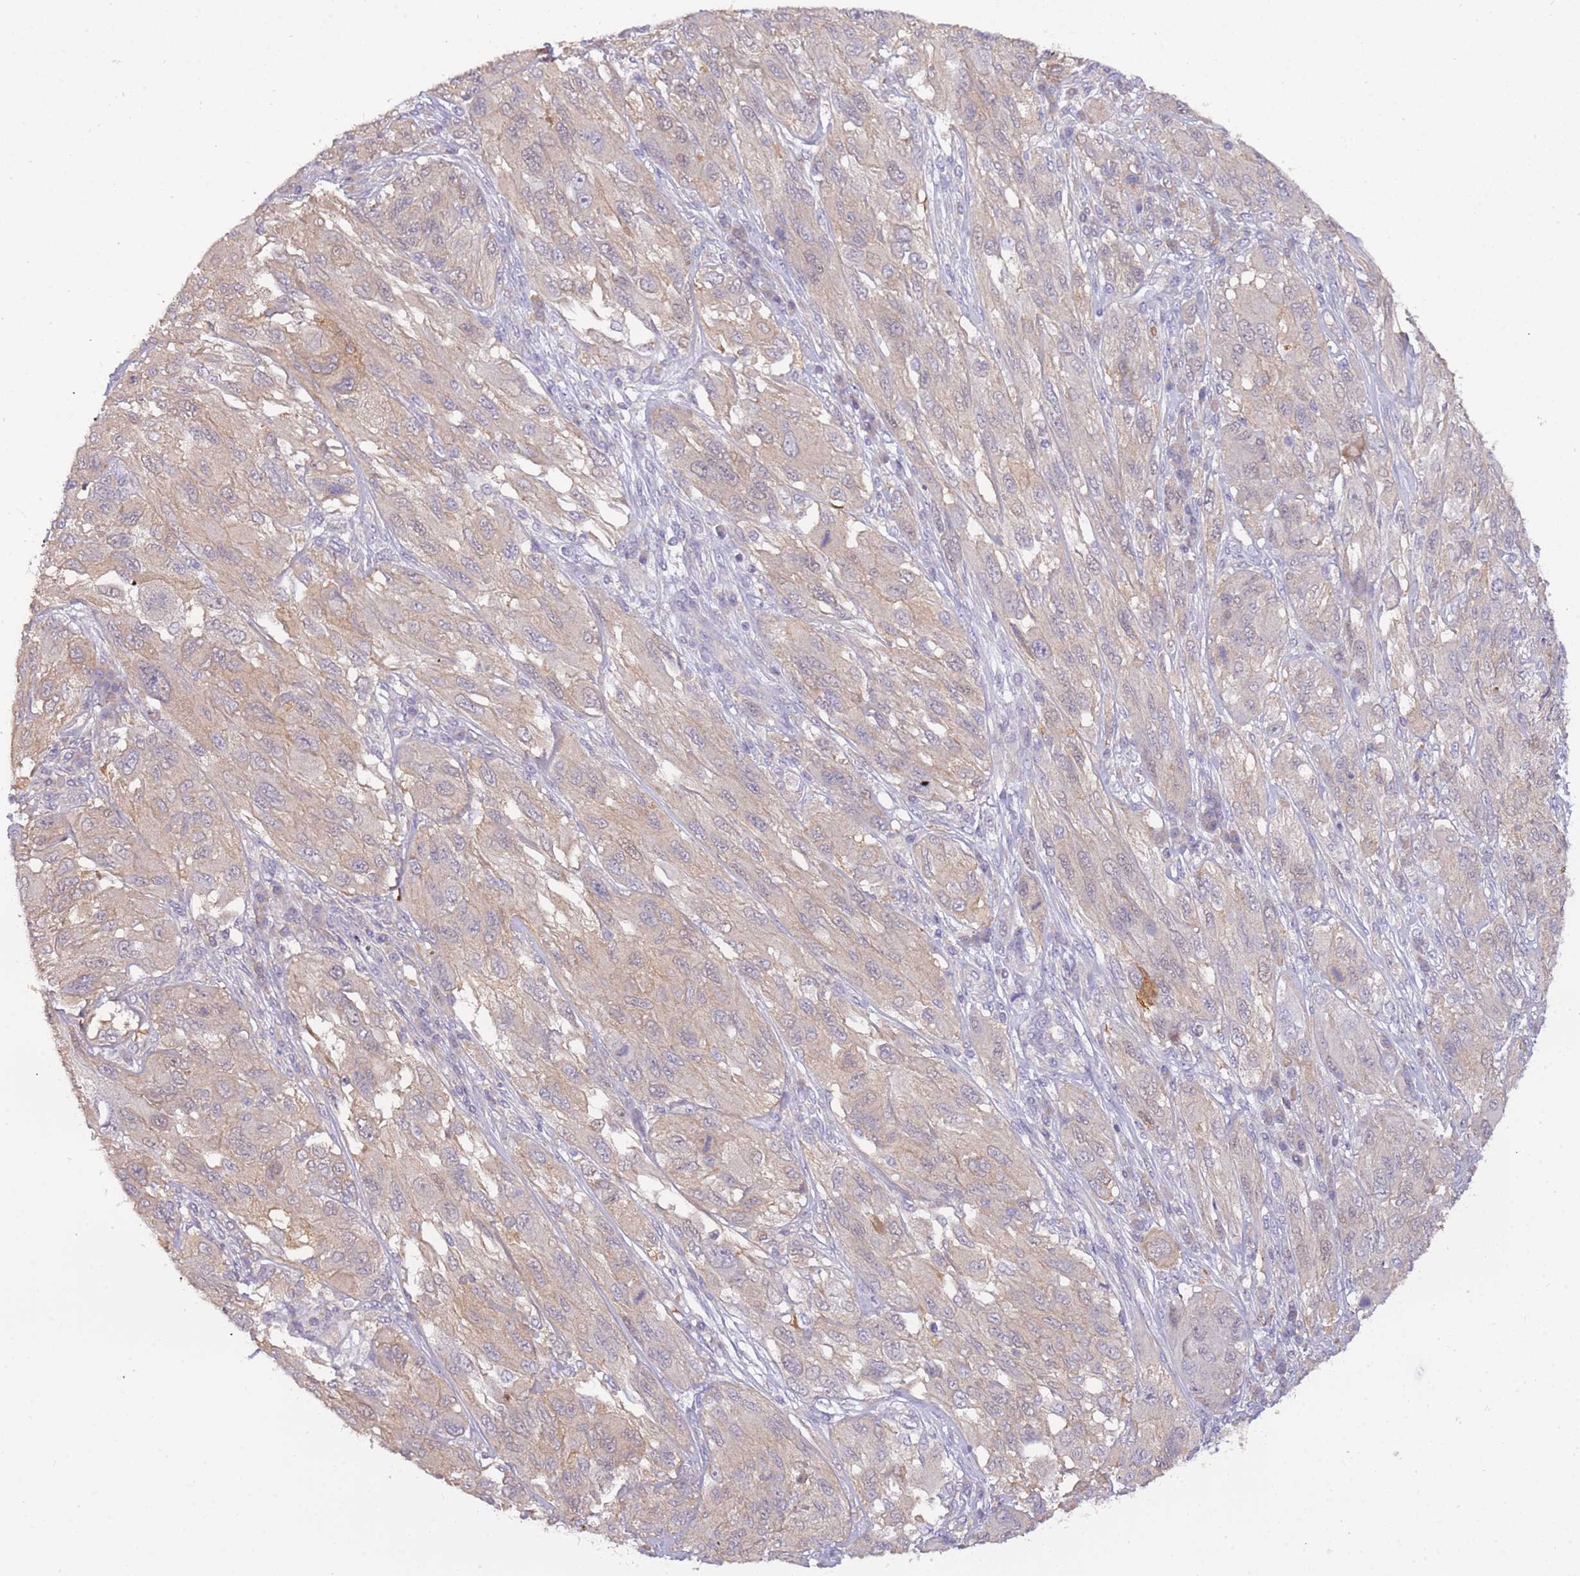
{"staining": {"intensity": "weak", "quantity": "<25%", "location": "cytoplasmic/membranous"}, "tissue": "melanoma", "cell_type": "Tumor cells", "image_type": "cancer", "snomed": [{"axis": "morphology", "description": "Malignant melanoma, NOS"}, {"axis": "topography", "description": "Skin"}], "caption": "The IHC histopathology image has no significant positivity in tumor cells of melanoma tissue.", "gene": "STIP1", "patient": {"sex": "female", "age": 91}}